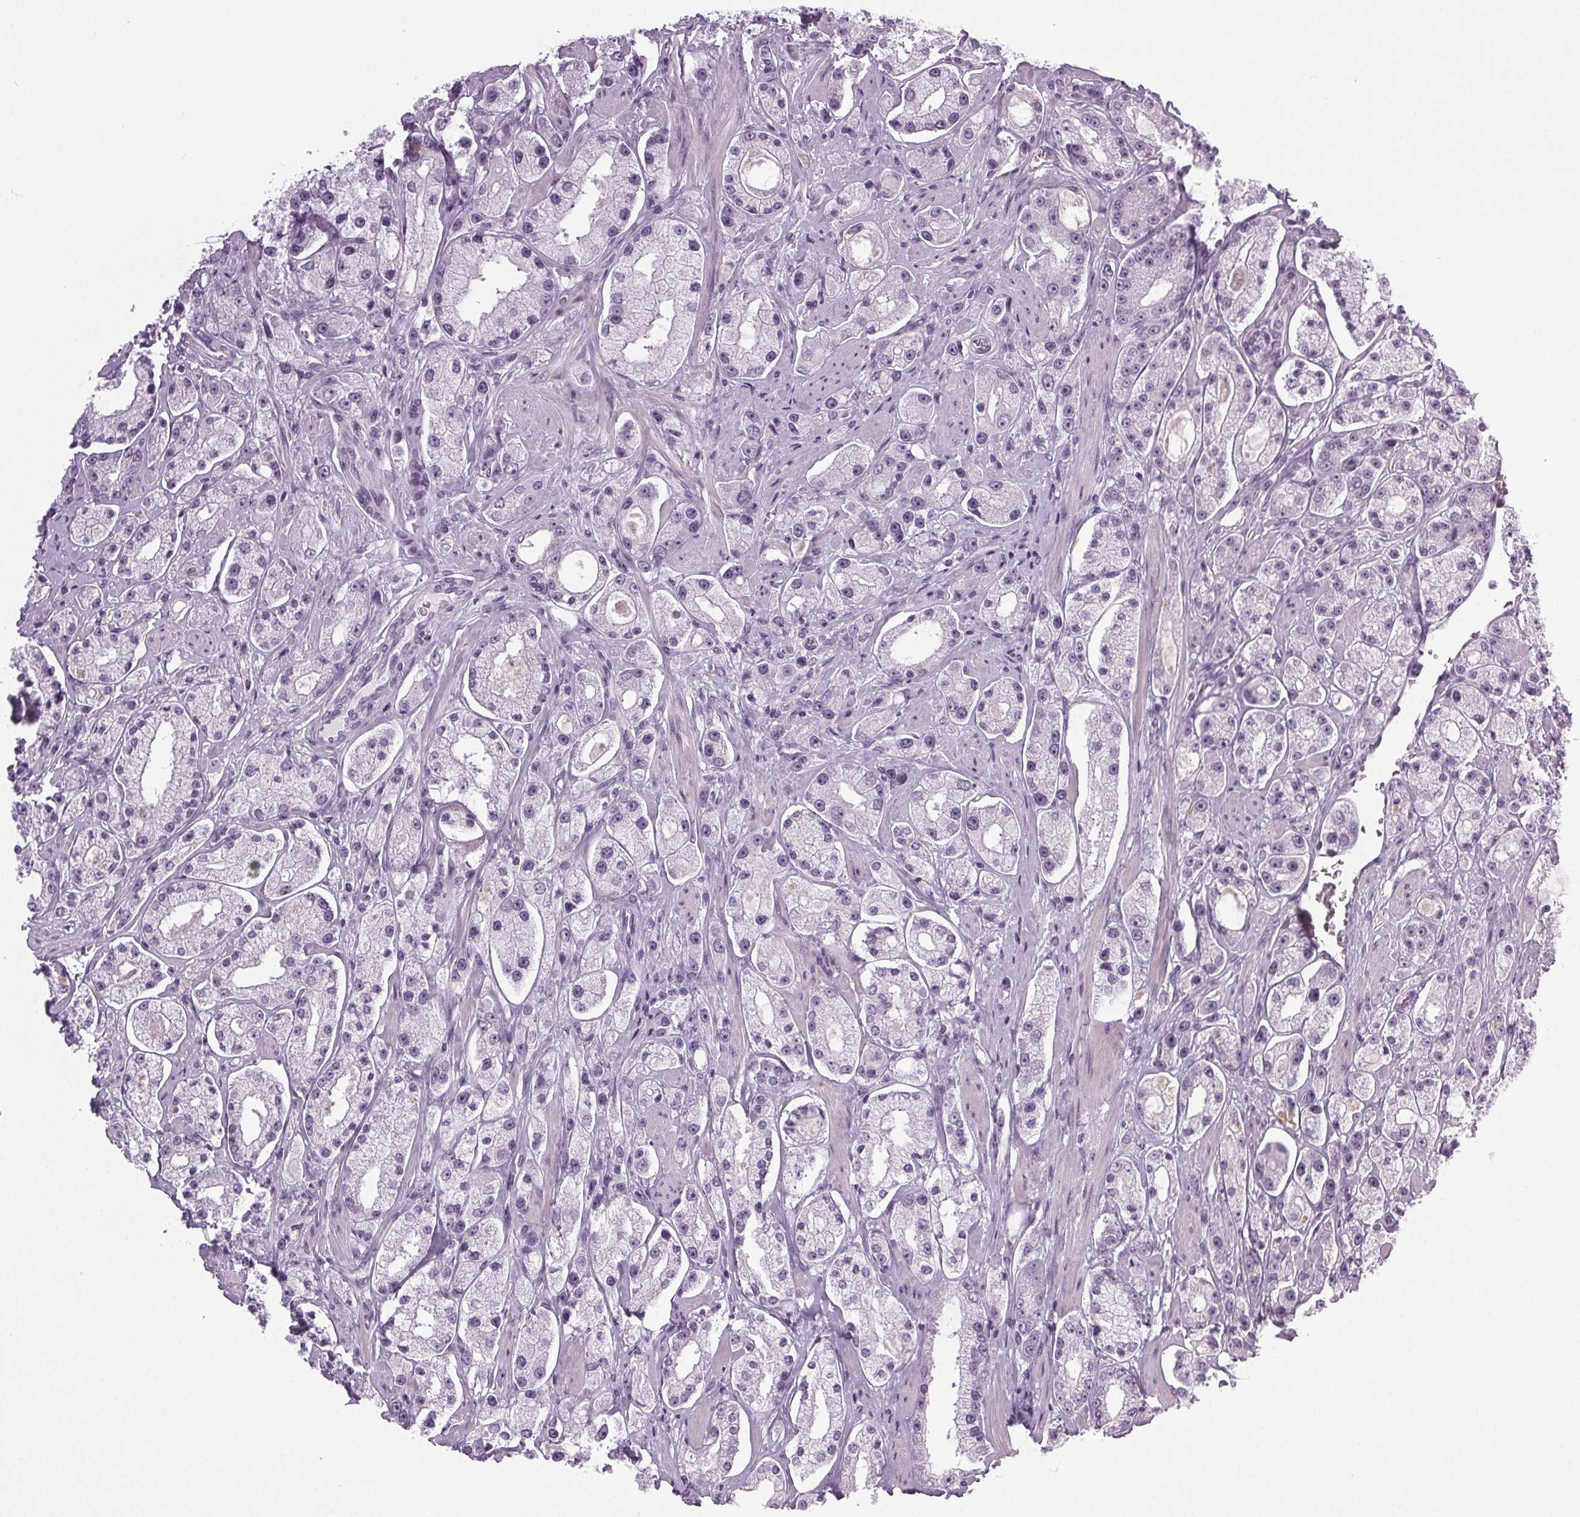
{"staining": {"intensity": "negative", "quantity": "none", "location": "none"}, "tissue": "prostate cancer", "cell_type": "Tumor cells", "image_type": "cancer", "snomed": [{"axis": "morphology", "description": "Adenocarcinoma, High grade"}, {"axis": "topography", "description": "Prostate"}], "caption": "Tumor cells show no significant positivity in prostate cancer.", "gene": "IGF2BP1", "patient": {"sex": "male", "age": 67}}